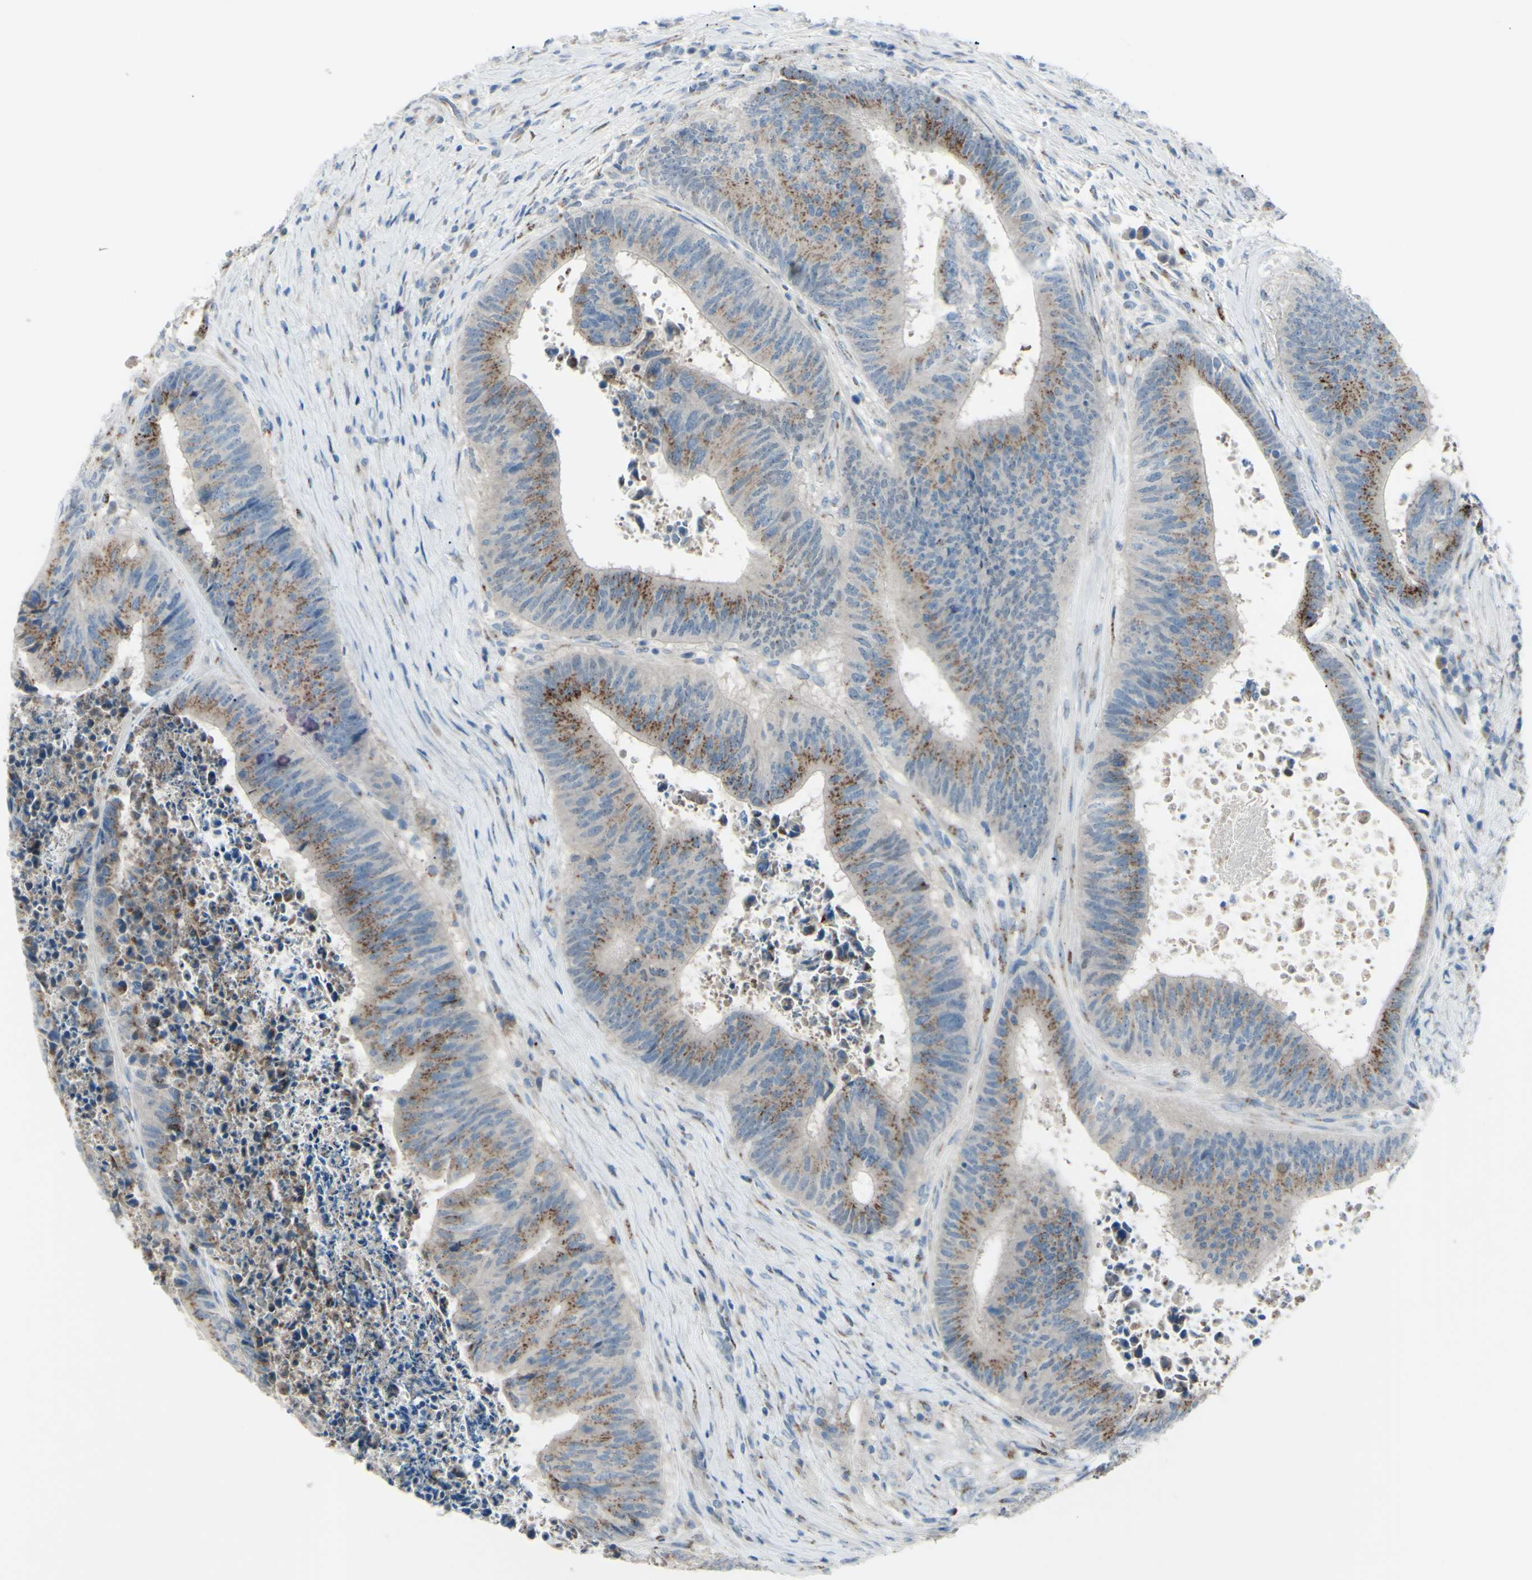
{"staining": {"intensity": "moderate", "quantity": ">75%", "location": "cytoplasmic/membranous"}, "tissue": "colorectal cancer", "cell_type": "Tumor cells", "image_type": "cancer", "snomed": [{"axis": "morphology", "description": "Adenocarcinoma, NOS"}, {"axis": "topography", "description": "Rectum"}], "caption": "Immunohistochemical staining of colorectal adenocarcinoma reveals medium levels of moderate cytoplasmic/membranous protein expression in approximately >75% of tumor cells.", "gene": "B4GALT1", "patient": {"sex": "male", "age": 72}}